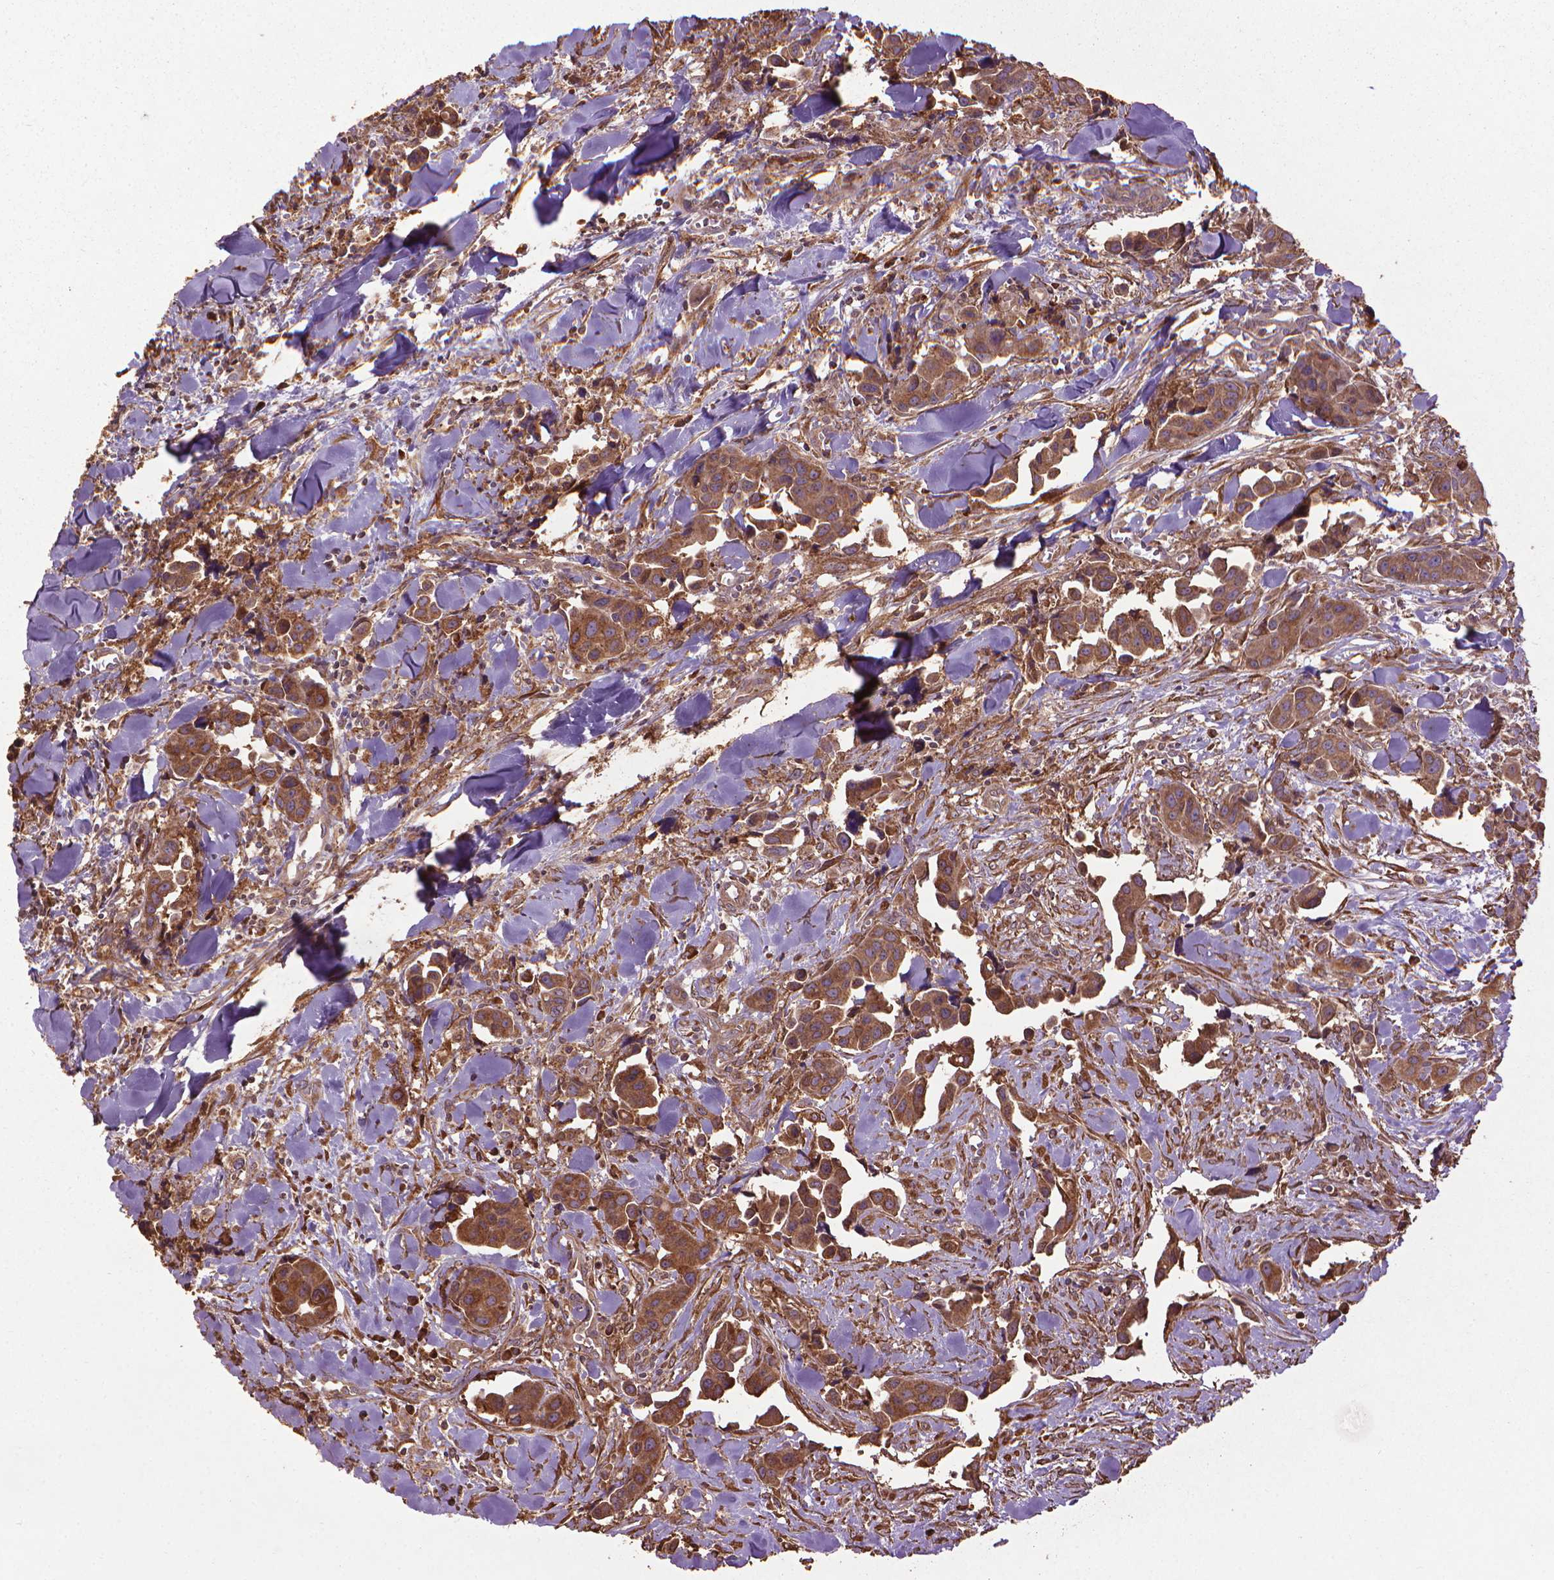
{"staining": {"intensity": "moderate", "quantity": ">75%", "location": "cytoplasmic/membranous"}, "tissue": "head and neck cancer", "cell_type": "Tumor cells", "image_type": "cancer", "snomed": [{"axis": "morphology", "description": "Adenocarcinoma, NOS"}, {"axis": "topography", "description": "Head-Neck"}], "caption": "Immunohistochemistry micrograph of human adenocarcinoma (head and neck) stained for a protein (brown), which shows medium levels of moderate cytoplasmic/membranous positivity in about >75% of tumor cells.", "gene": "GAS1", "patient": {"sex": "male", "age": 76}}